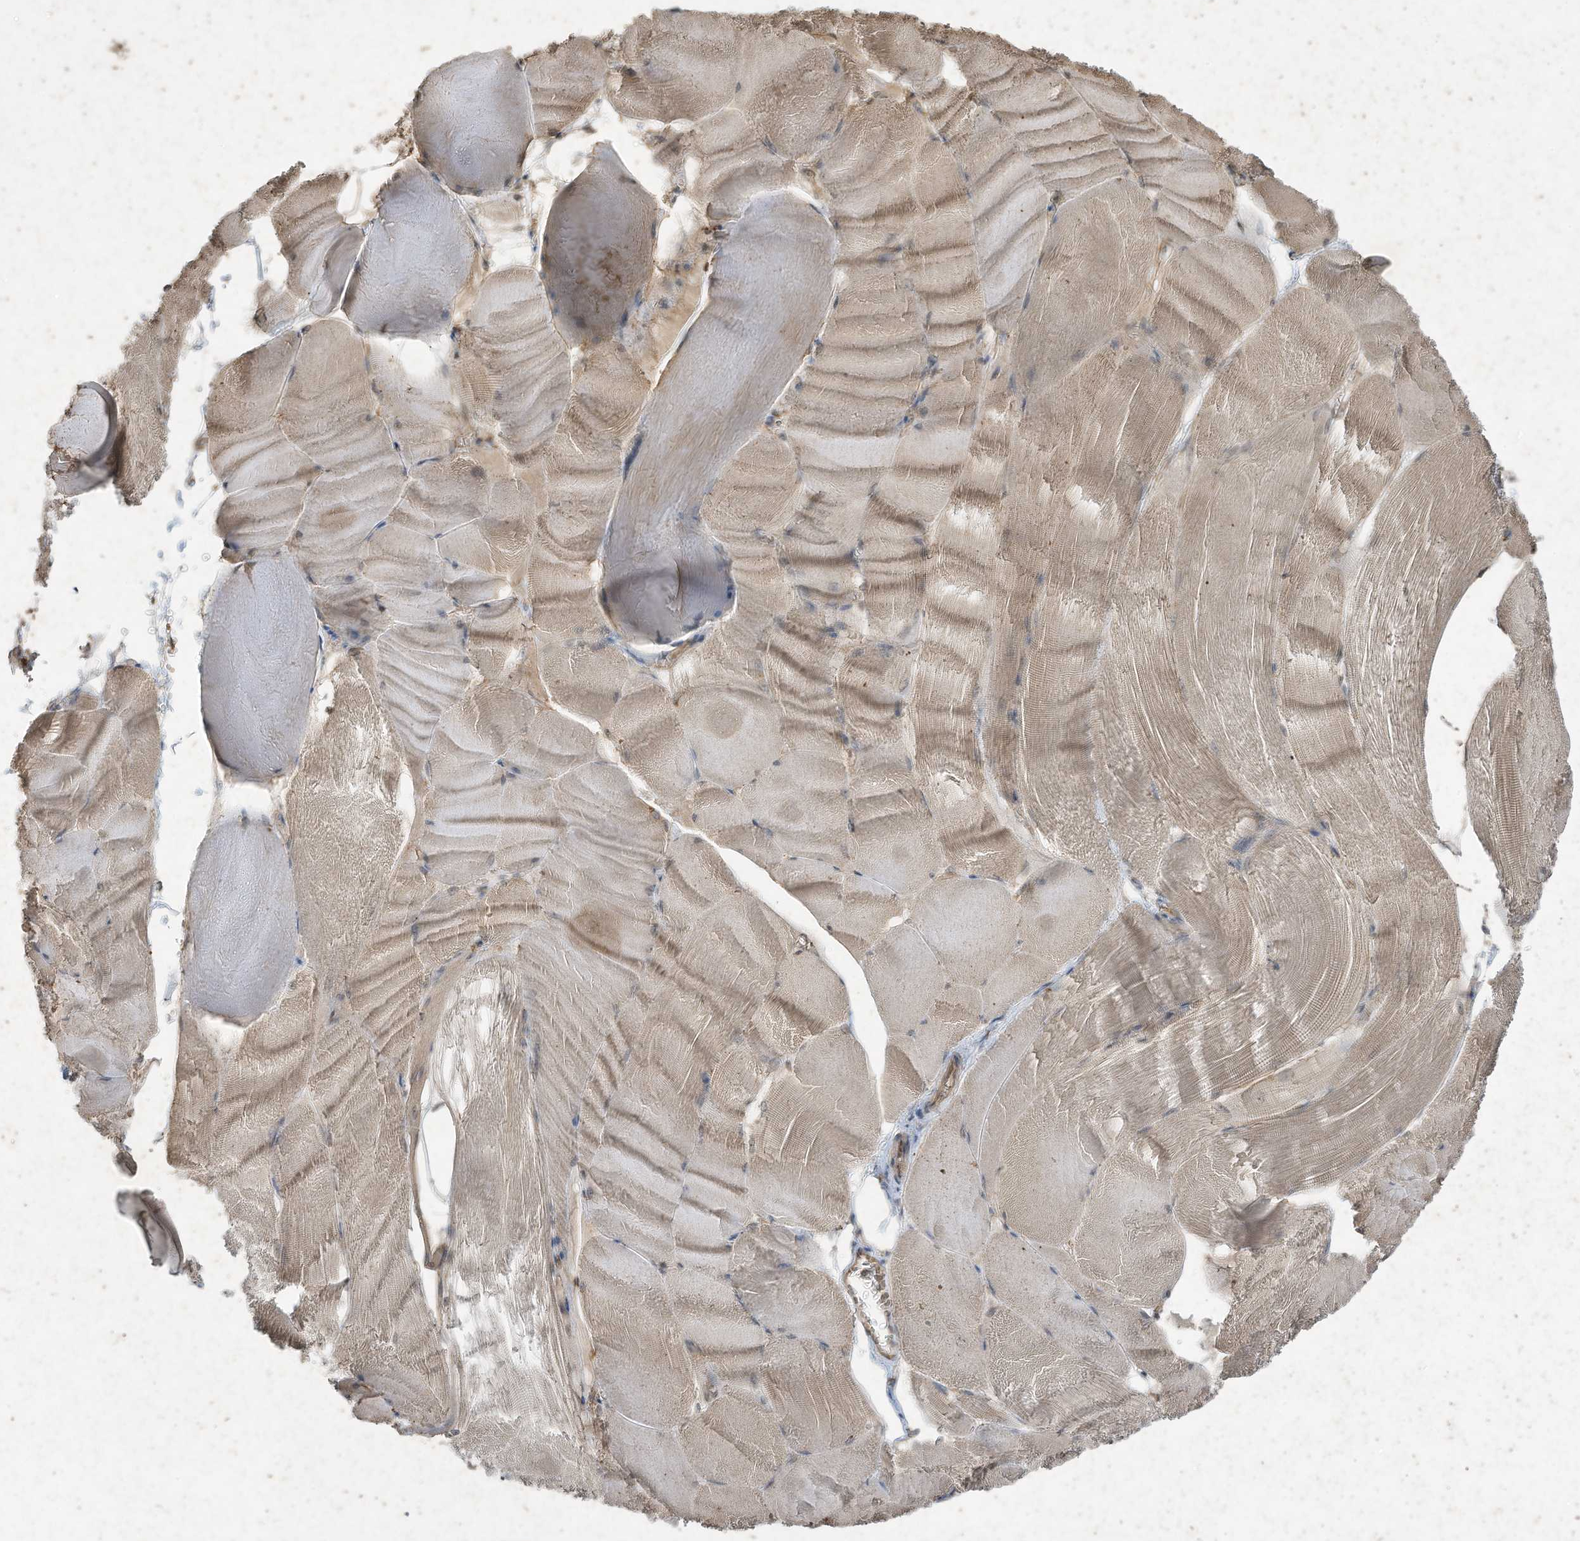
{"staining": {"intensity": "weak", "quantity": "25%-75%", "location": "cytoplasmic/membranous"}, "tissue": "skeletal muscle", "cell_type": "Myocytes", "image_type": "normal", "snomed": [{"axis": "morphology", "description": "Normal tissue, NOS"}, {"axis": "morphology", "description": "Basal cell carcinoma"}, {"axis": "topography", "description": "Skeletal muscle"}], "caption": "An image of skeletal muscle stained for a protein shows weak cytoplasmic/membranous brown staining in myocytes.", "gene": "MATN2", "patient": {"sex": "female", "age": 64}}